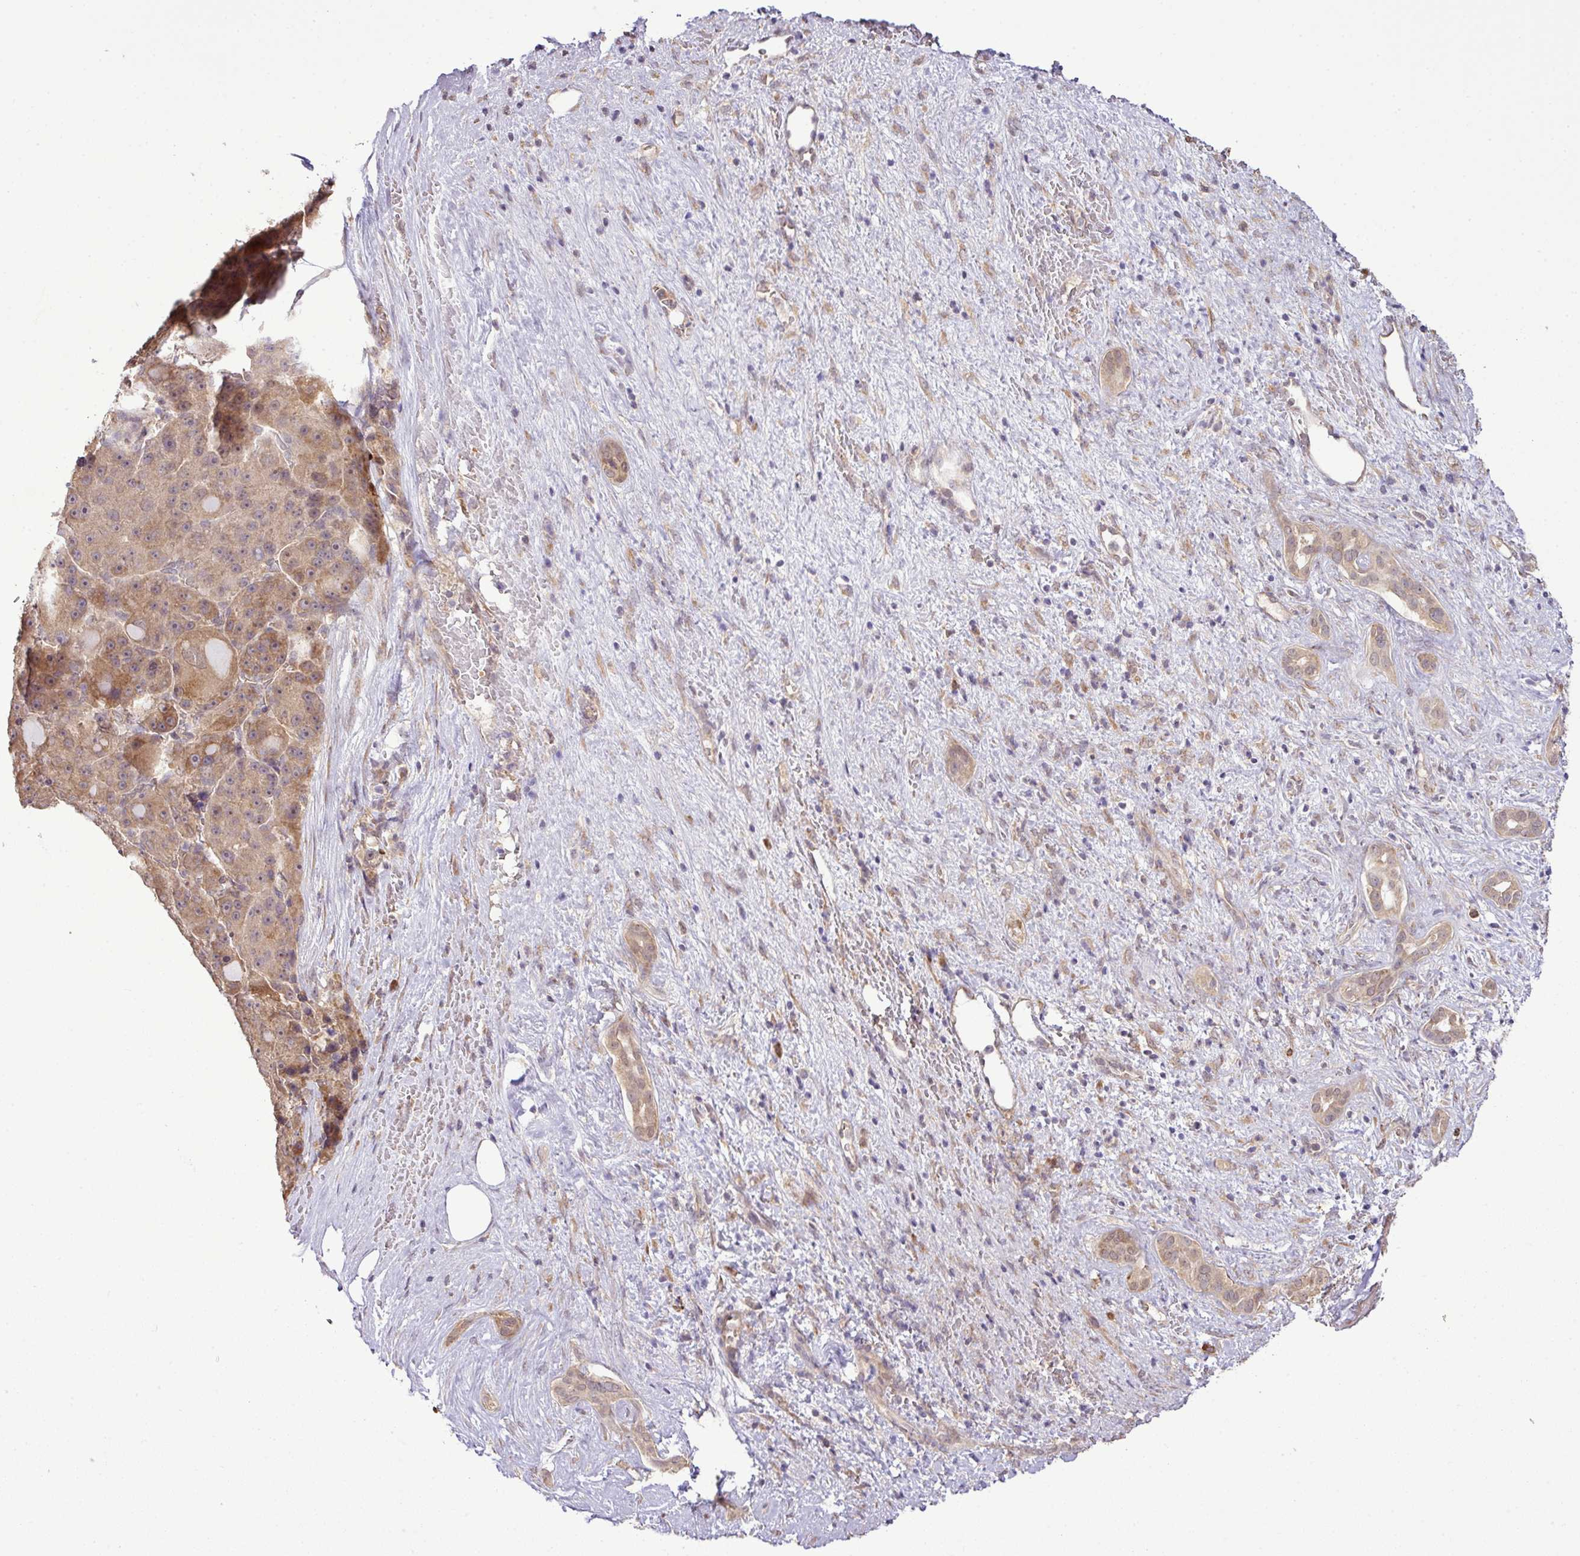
{"staining": {"intensity": "moderate", "quantity": ">75%", "location": "cytoplasmic/membranous"}, "tissue": "liver cancer", "cell_type": "Tumor cells", "image_type": "cancer", "snomed": [{"axis": "morphology", "description": "Carcinoma, Hepatocellular, NOS"}, {"axis": "topography", "description": "Liver"}], "caption": "A medium amount of moderate cytoplasmic/membranous positivity is seen in about >75% of tumor cells in liver cancer tissue. (Stains: DAB in brown, nuclei in blue, Microscopy: brightfield microscopy at high magnification).", "gene": "DNAAF4", "patient": {"sex": "male", "age": 76}}